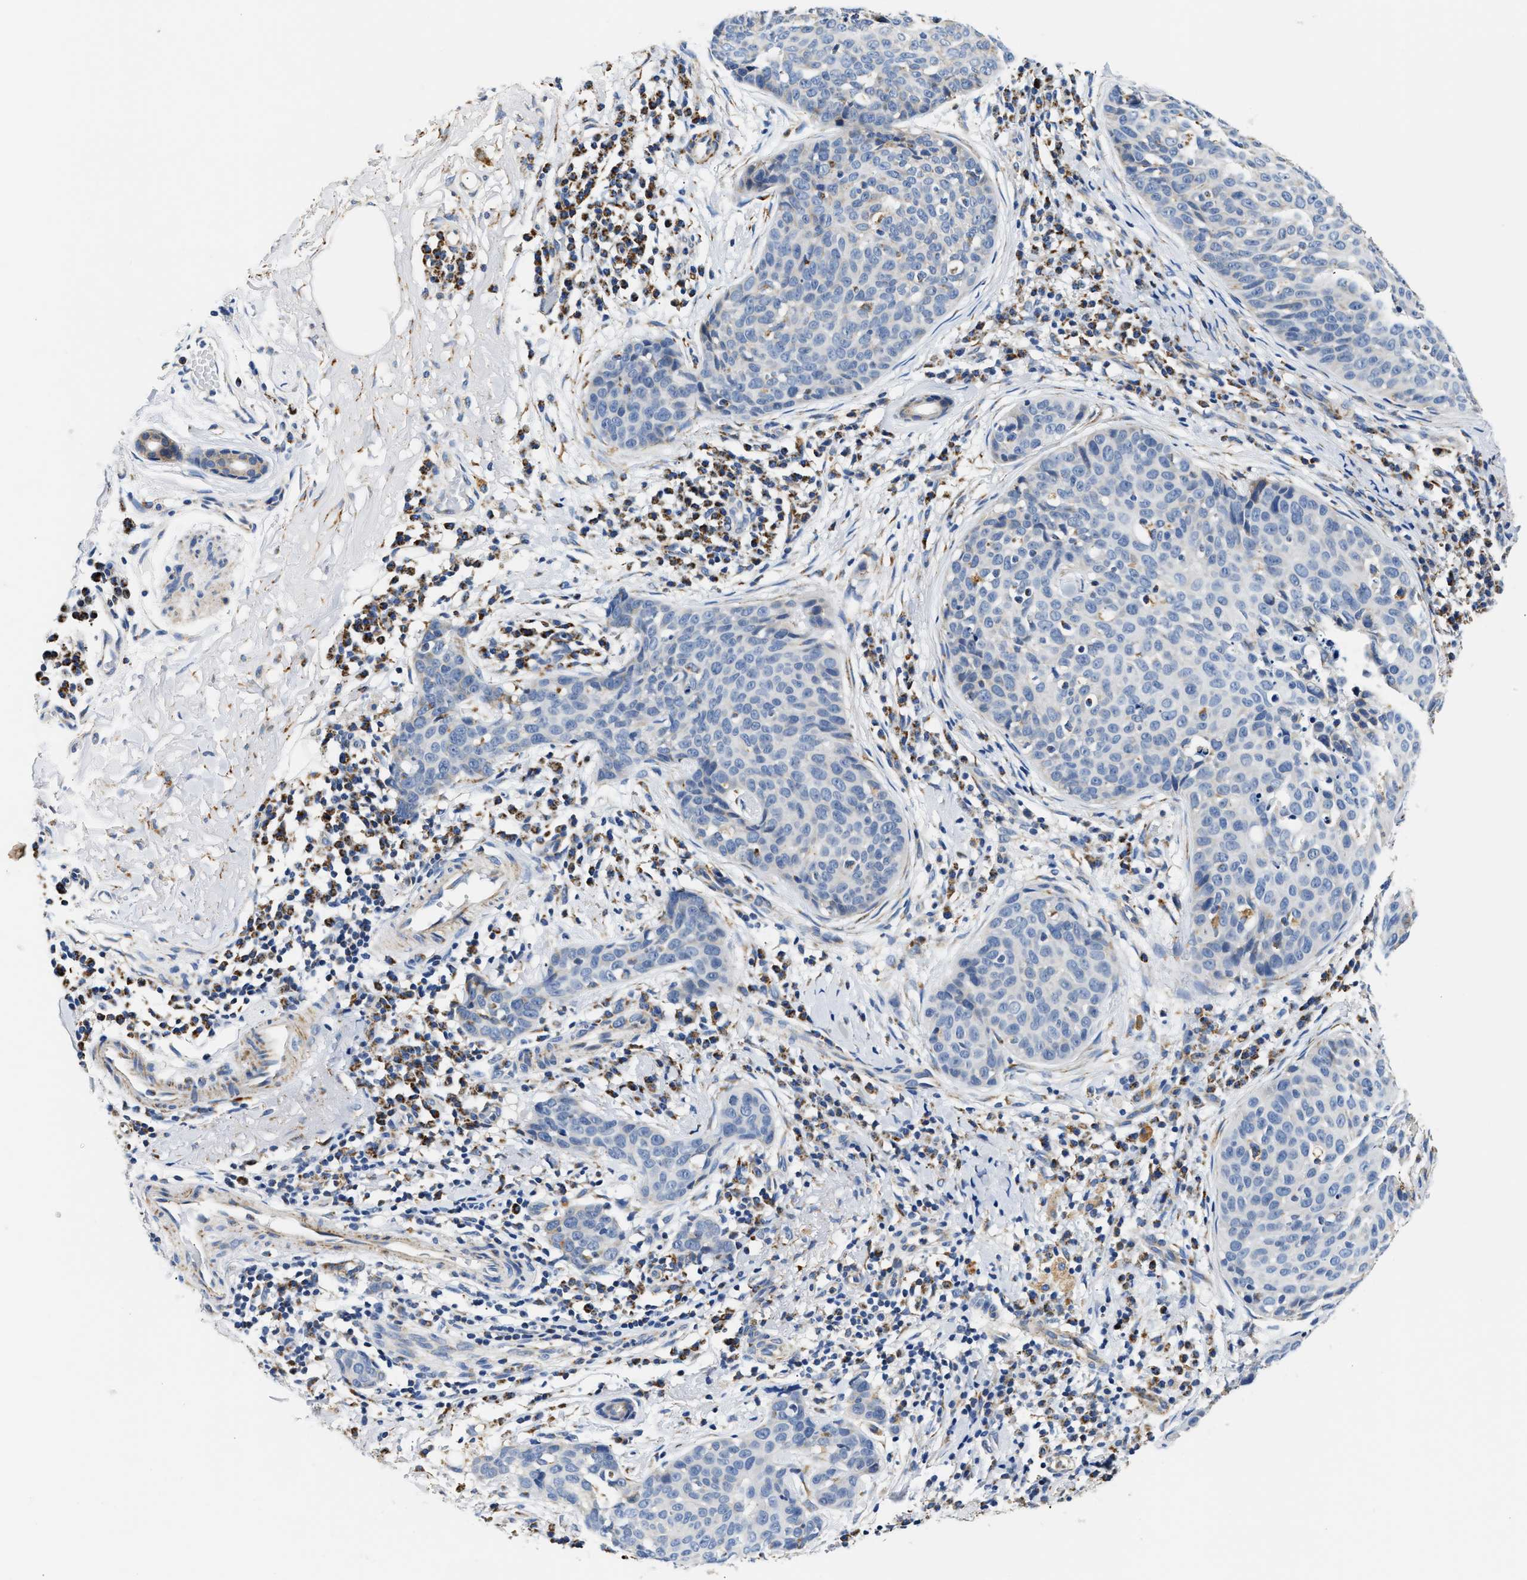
{"staining": {"intensity": "negative", "quantity": "none", "location": "none"}, "tissue": "skin cancer", "cell_type": "Tumor cells", "image_type": "cancer", "snomed": [{"axis": "morphology", "description": "Squamous cell carcinoma in situ, NOS"}, {"axis": "morphology", "description": "Squamous cell carcinoma, NOS"}, {"axis": "topography", "description": "Skin"}], "caption": "The micrograph shows no staining of tumor cells in skin cancer. Nuclei are stained in blue.", "gene": "ACADVL", "patient": {"sex": "male", "age": 93}}